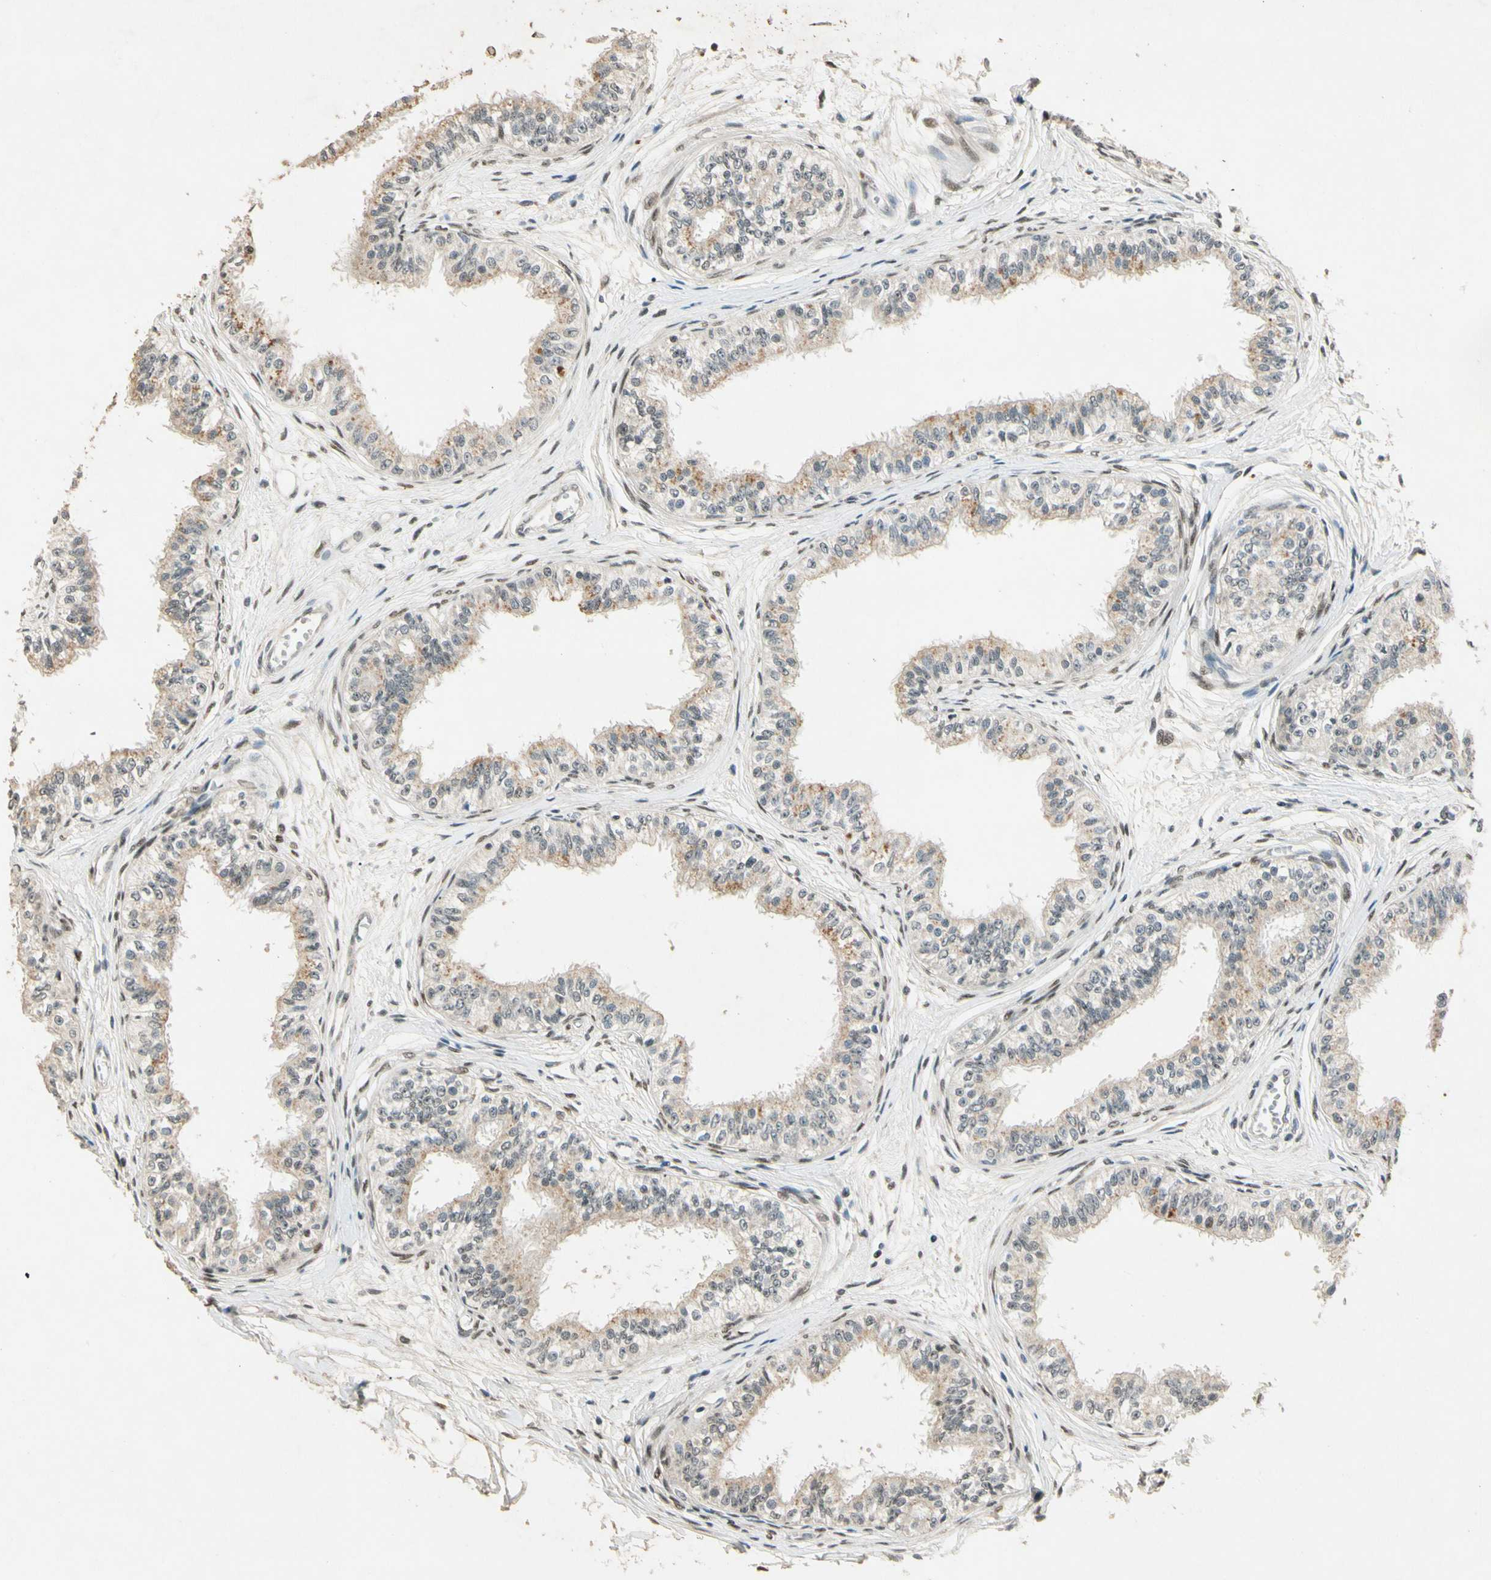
{"staining": {"intensity": "moderate", "quantity": ">75%", "location": "cytoplasmic/membranous,nuclear"}, "tissue": "epididymis", "cell_type": "Glandular cells", "image_type": "normal", "snomed": [{"axis": "morphology", "description": "Normal tissue, NOS"}, {"axis": "morphology", "description": "Adenocarcinoma, metastatic, NOS"}, {"axis": "topography", "description": "Testis"}, {"axis": "topography", "description": "Epididymis"}], "caption": "Brown immunohistochemical staining in normal human epididymis shows moderate cytoplasmic/membranous,nuclear staining in approximately >75% of glandular cells.", "gene": "ZBTB4", "patient": {"sex": "male", "age": 26}}